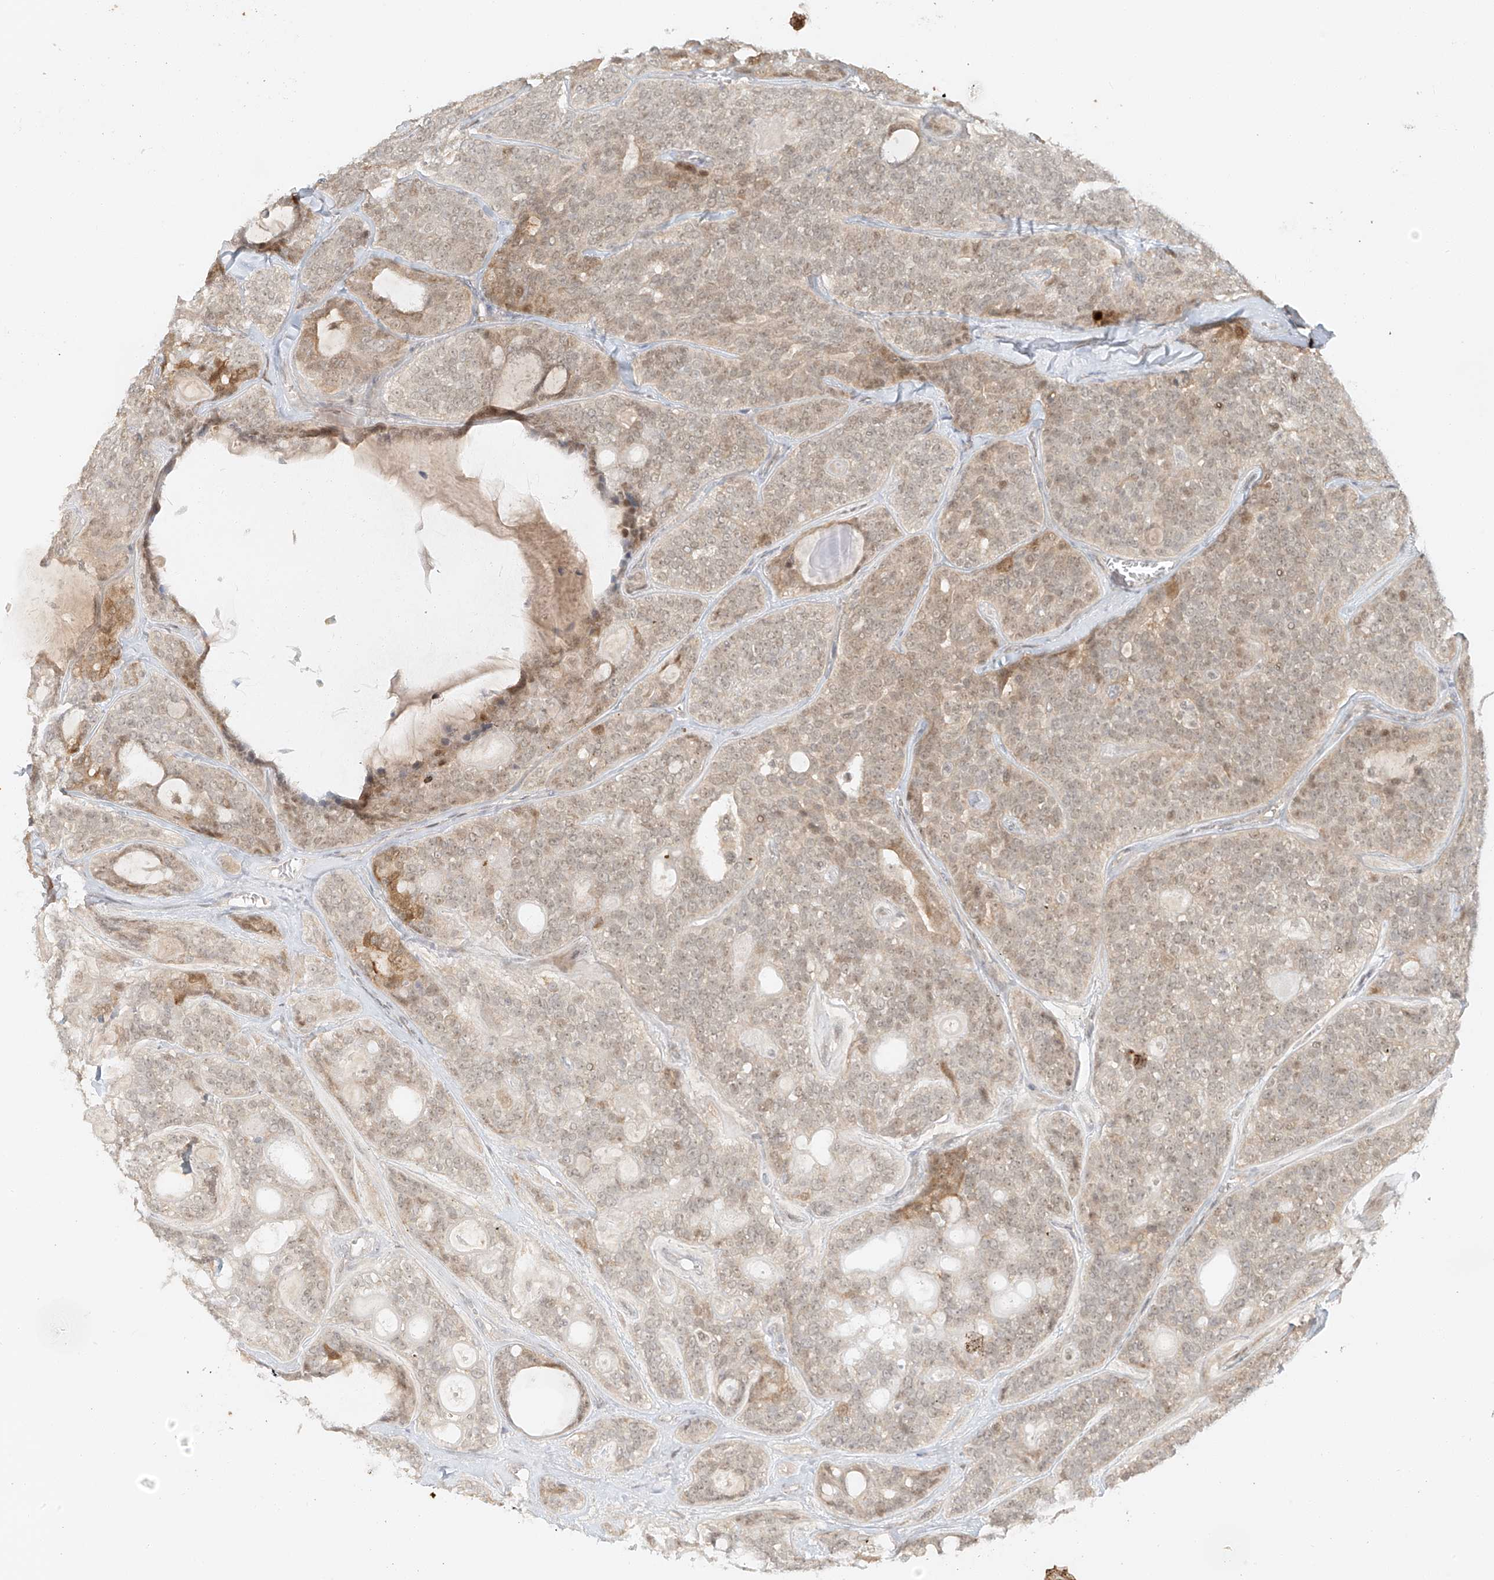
{"staining": {"intensity": "moderate", "quantity": "<25%", "location": "cytoplasmic/membranous,nuclear"}, "tissue": "head and neck cancer", "cell_type": "Tumor cells", "image_type": "cancer", "snomed": [{"axis": "morphology", "description": "Adenocarcinoma, NOS"}, {"axis": "topography", "description": "Head-Neck"}], "caption": "Protein analysis of head and neck cancer (adenocarcinoma) tissue exhibits moderate cytoplasmic/membranous and nuclear staining in about <25% of tumor cells.", "gene": "MIPEP", "patient": {"sex": "male", "age": 66}}